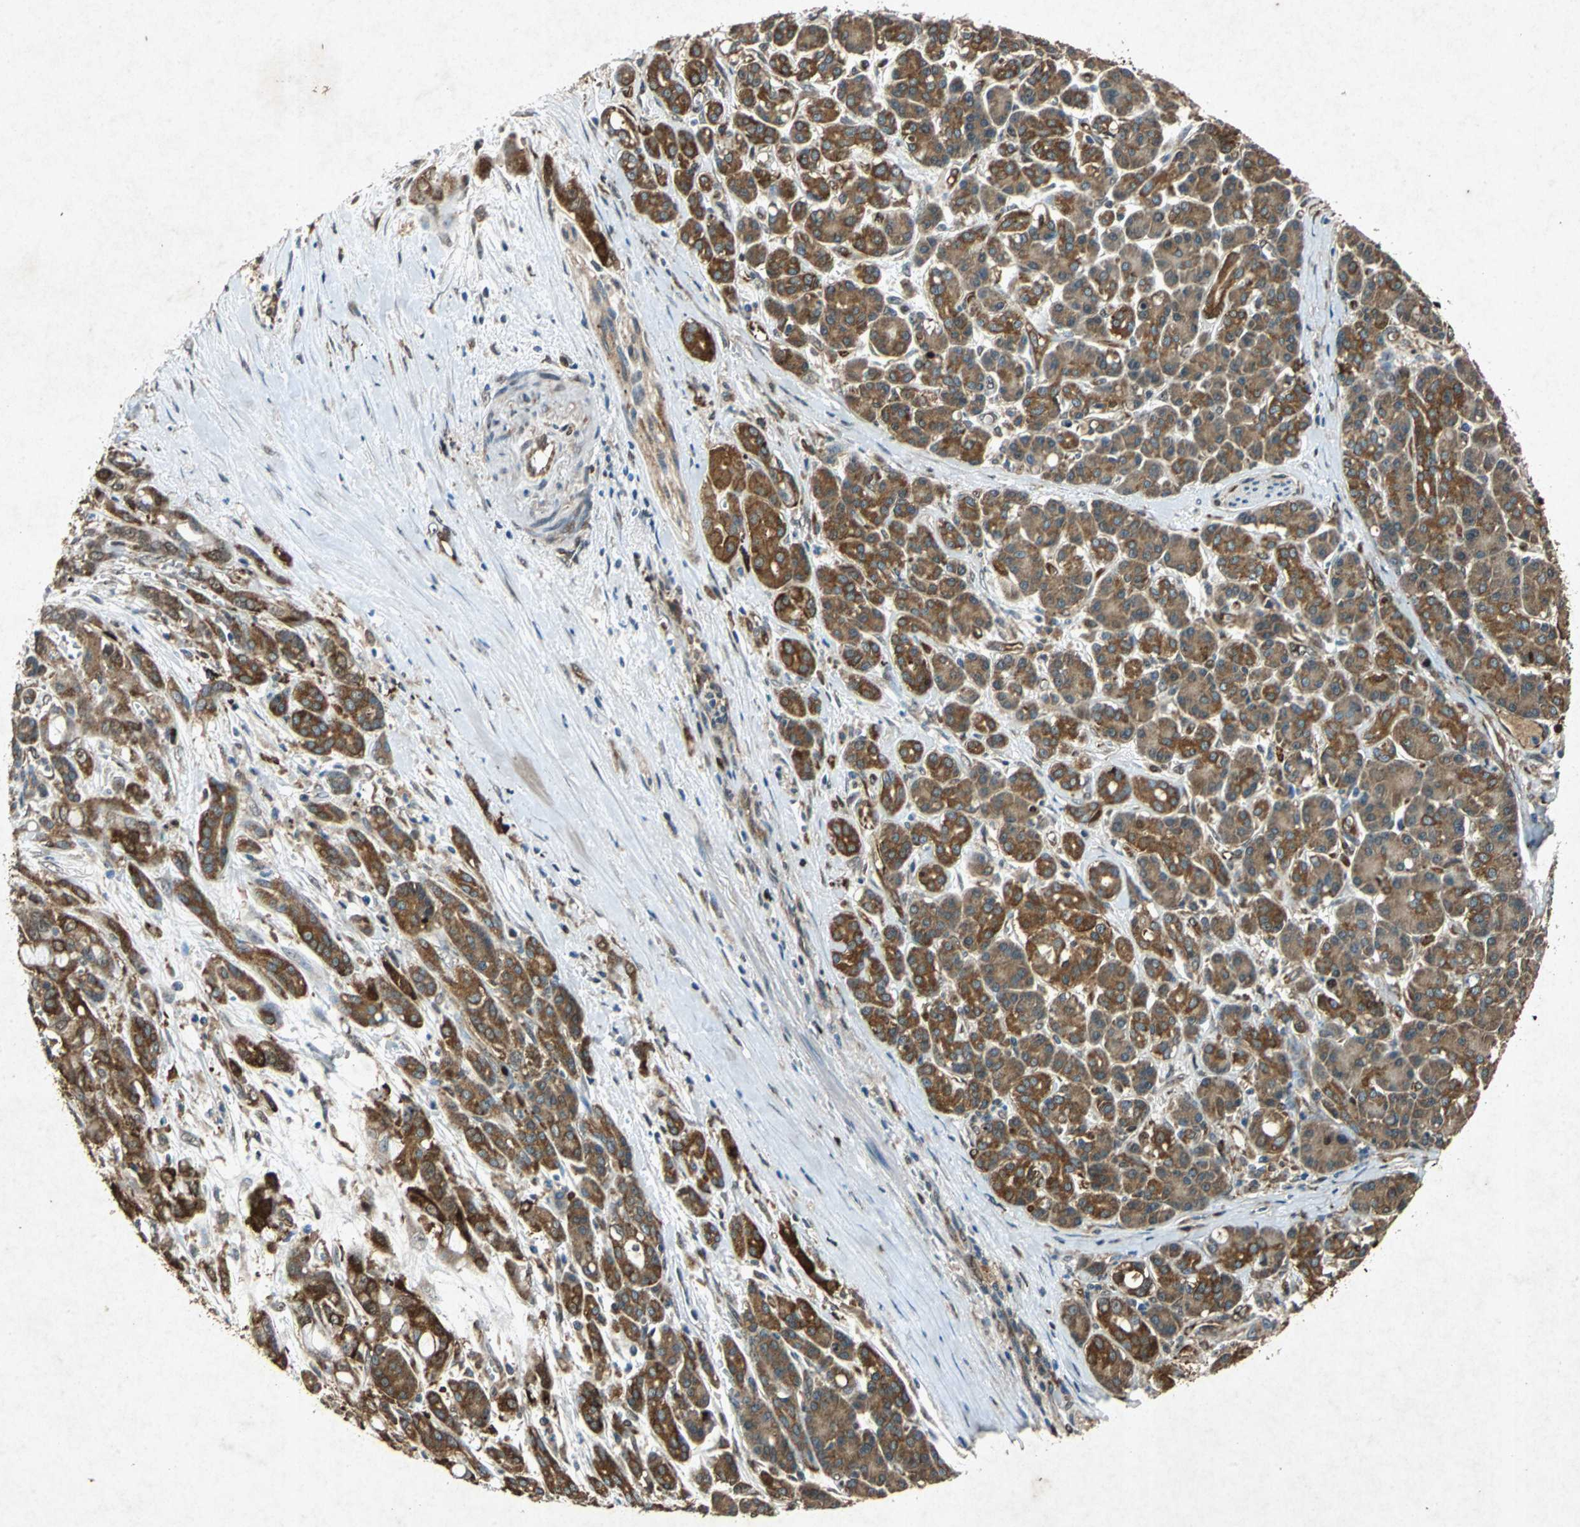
{"staining": {"intensity": "strong", "quantity": ">75%", "location": "cytoplasmic/membranous"}, "tissue": "pancreatic cancer", "cell_type": "Tumor cells", "image_type": "cancer", "snomed": [{"axis": "morphology", "description": "Adenocarcinoma, NOS"}, {"axis": "topography", "description": "Pancreas"}], "caption": "DAB immunohistochemical staining of pancreatic adenocarcinoma demonstrates strong cytoplasmic/membranous protein expression in approximately >75% of tumor cells. (DAB = brown stain, brightfield microscopy at high magnification).", "gene": "HSP90AB1", "patient": {"sex": "male", "age": 59}}